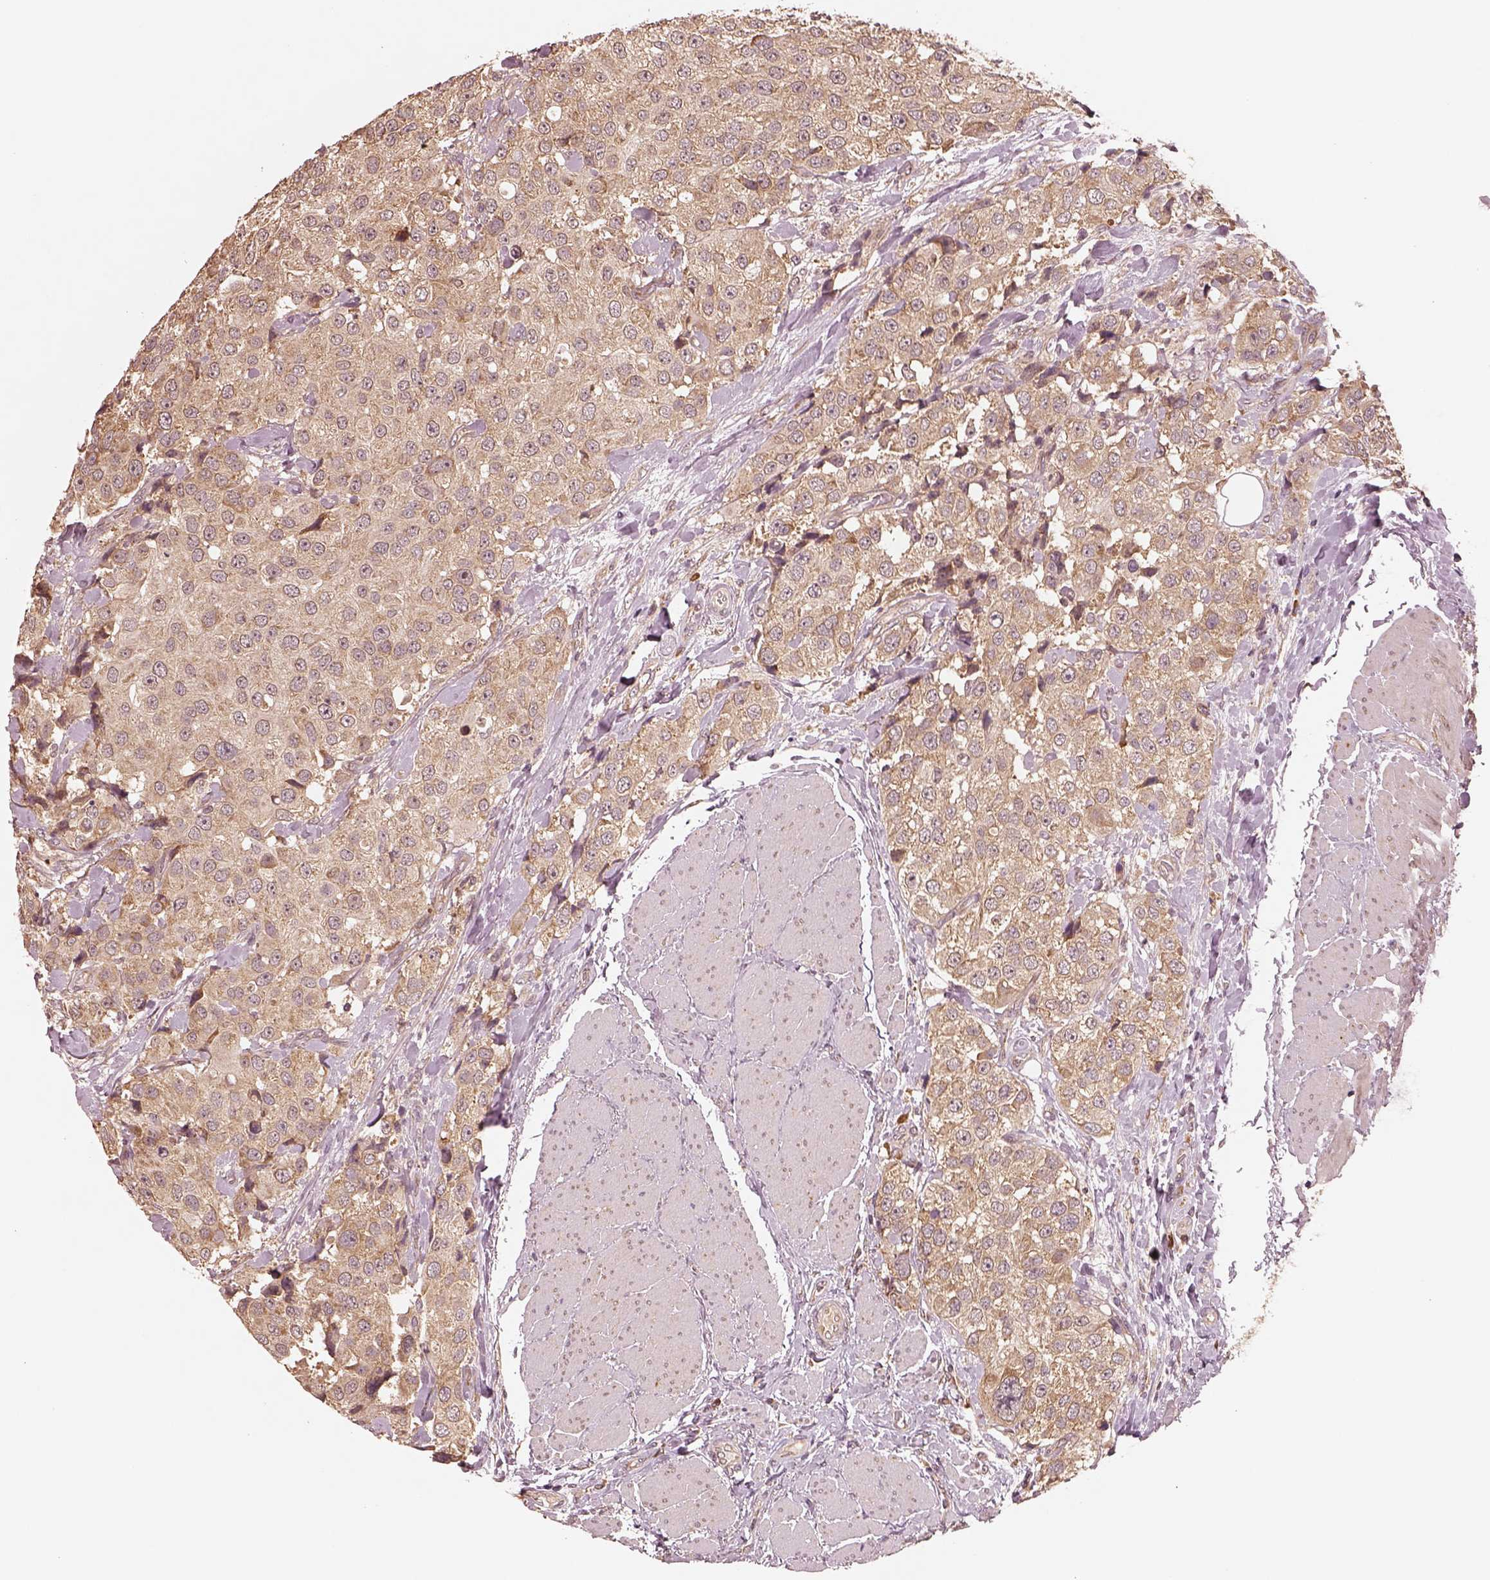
{"staining": {"intensity": "weak", "quantity": ">75%", "location": "cytoplasmic/membranous"}, "tissue": "urothelial cancer", "cell_type": "Tumor cells", "image_type": "cancer", "snomed": [{"axis": "morphology", "description": "Urothelial carcinoma, High grade"}, {"axis": "topography", "description": "Urinary bladder"}], "caption": "Weak cytoplasmic/membranous positivity is seen in about >75% of tumor cells in high-grade urothelial carcinoma.", "gene": "RPS5", "patient": {"sex": "female", "age": 64}}